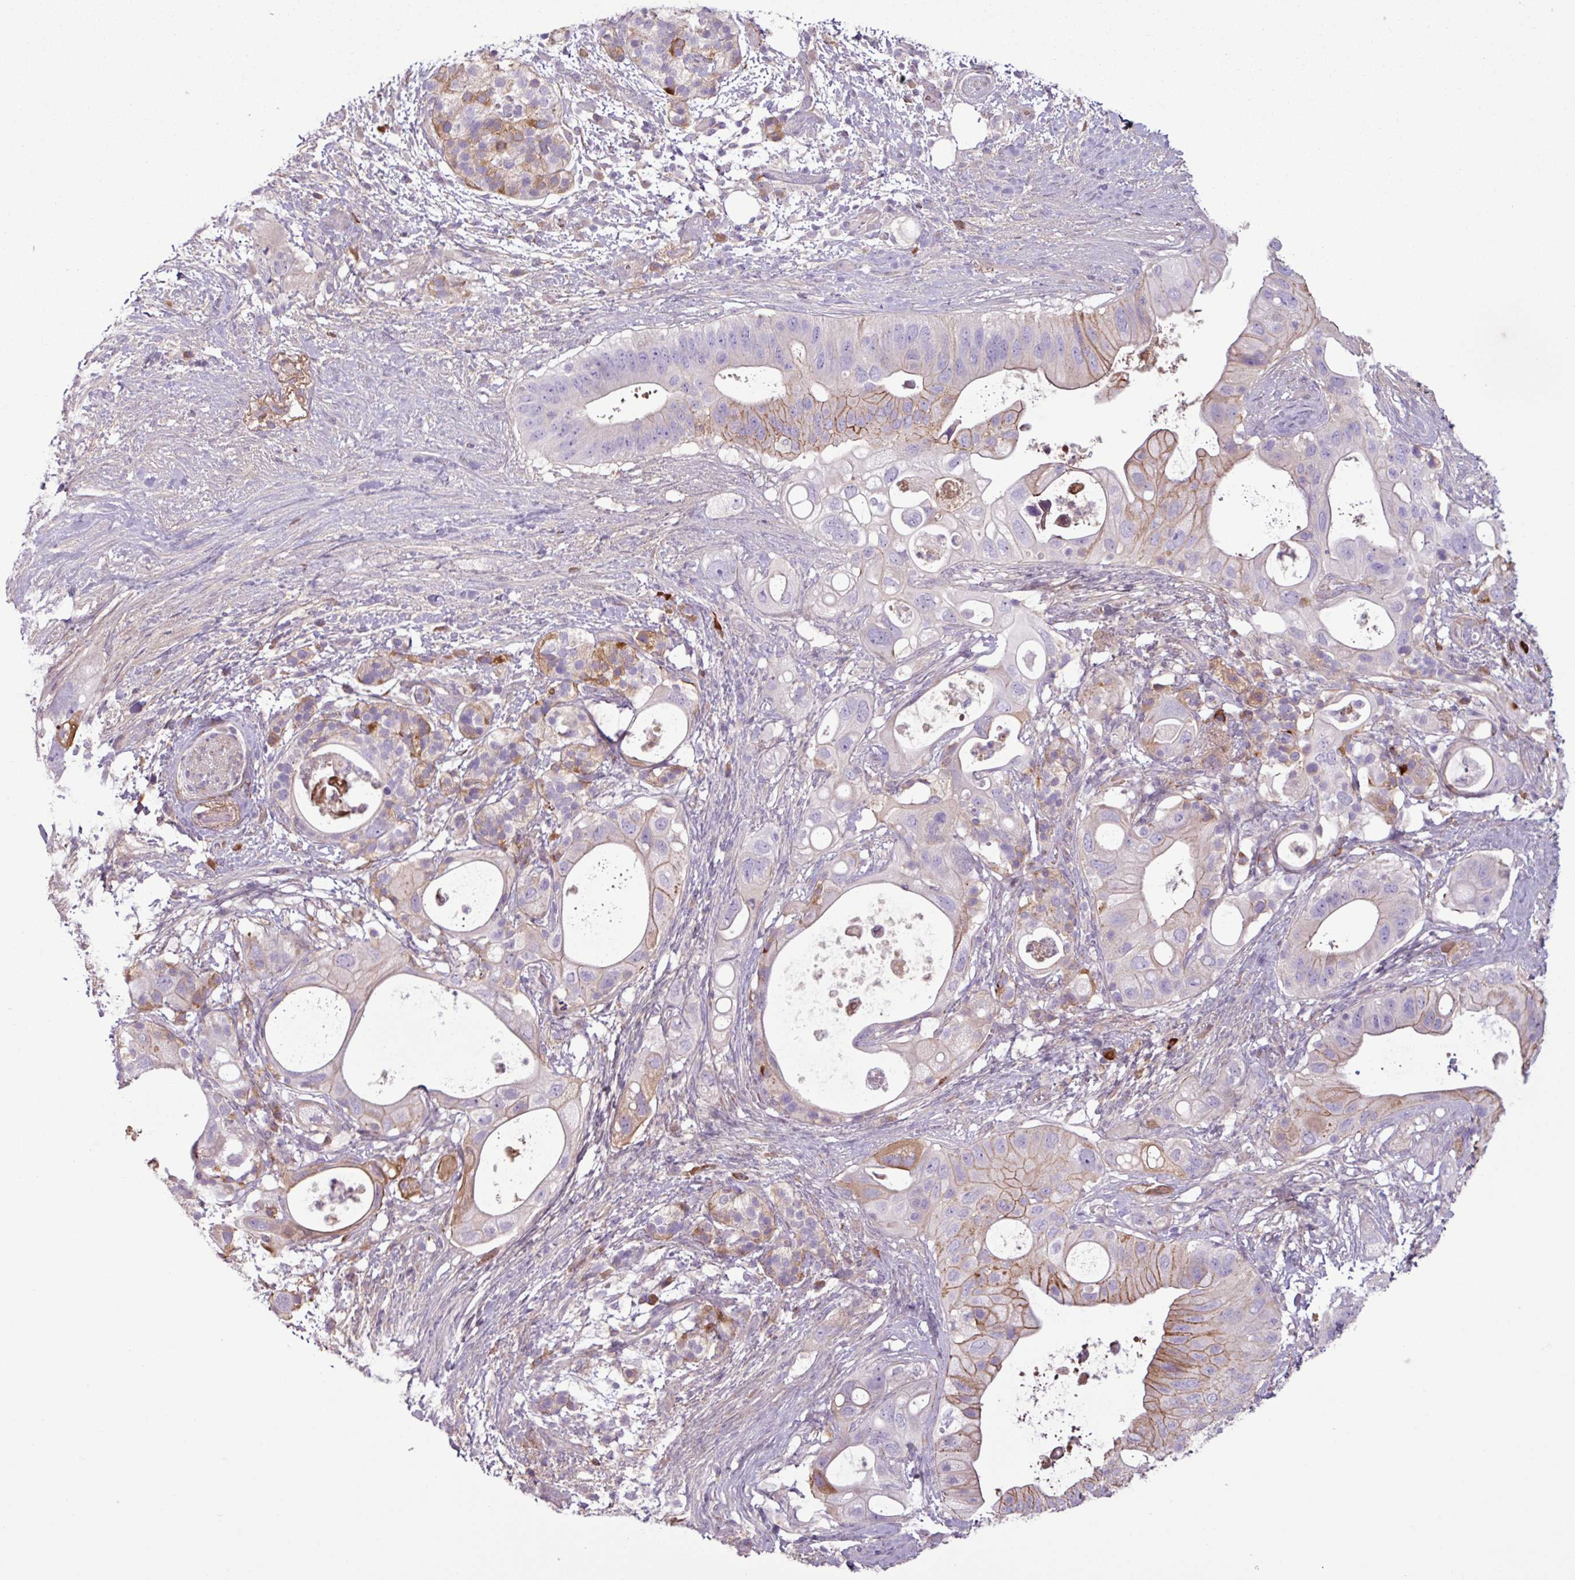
{"staining": {"intensity": "strong", "quantity": "<25%", "location": "cytoplasmic/membranous"}, "tissue": "pancreatic cancer", "cell_type": "Tumor cells", "image_type": "cancer", "snomed": [{"axis": "morphology", "description": "Adenocarcinoma, NOS"}, {"axis": "topography", "description": "Pancreas"}], "caption": "DAB (3,3'-diaminobenzidine) immunohistochemical staining of human pancreatic adenocarcinoma reveals strong cytoplasmic/membranous protein expression in approximately <25% of tumor cells. Ihc stains the protein of interest in brown and the nuclei are stained blue.", "gene": "C4B", "patient": {"sex": "female", "age": 72}}